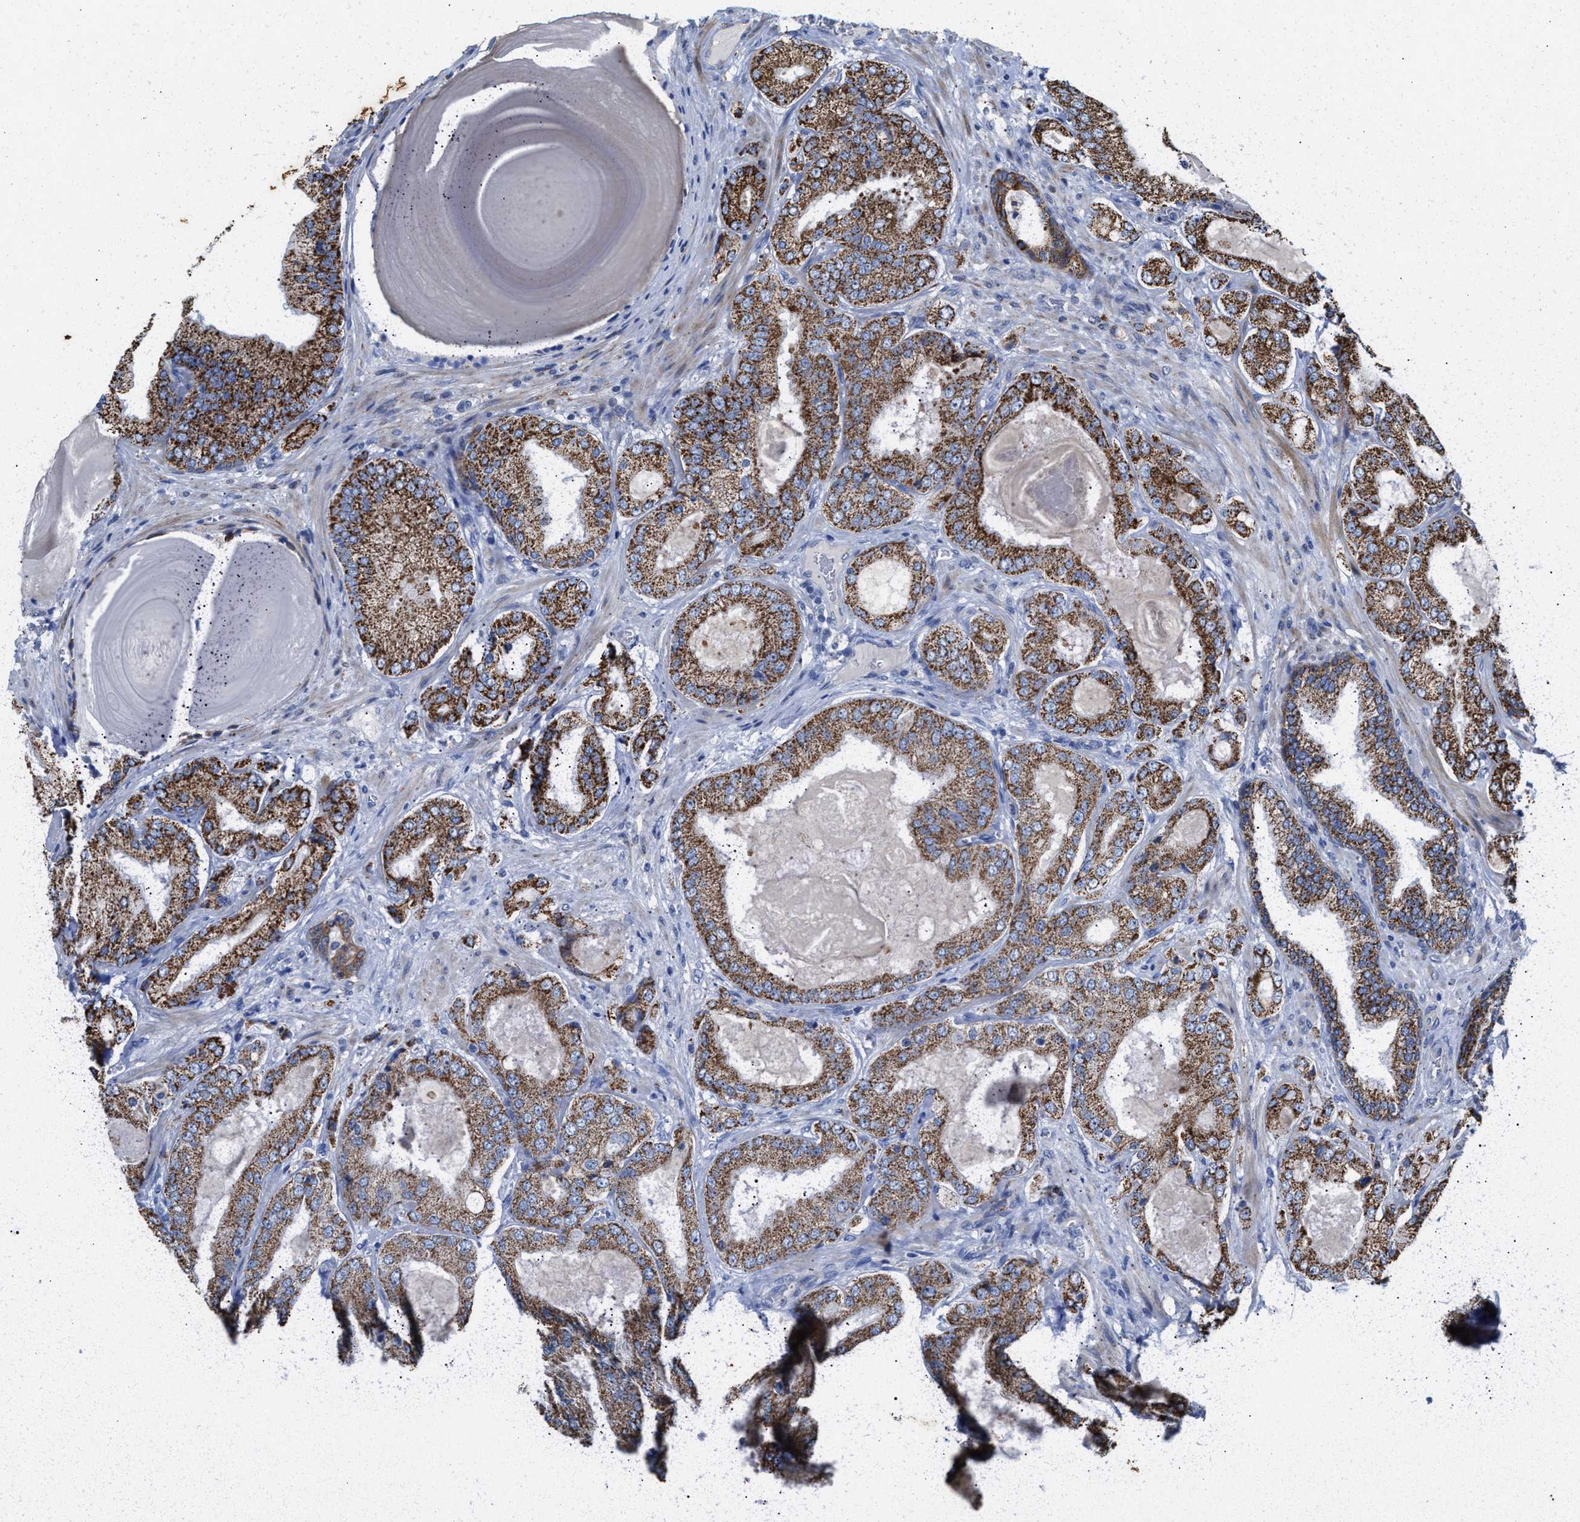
{"staining": {"intensity": "strong", "quantity": ">75%", "location": "cytoplasmic/membranous"}, "tissue": "prostate cancer", "cell_type": "Tumor cells", "image_type": "cancer", "snomed": [{"axis": "morphology", "description": "Adenocarcinoma, Low grade"}, {"axis": "topography", "description": "Prostate"}], "caption": "This is an image of IHC staining of prostate cancer (adenocarcinoma (low-grade)), which shows strong staining in the cytoplasmic/membranous of tumor cells.", "gene": "JAG1", "patient": {"sex": "male", "age": 65}}